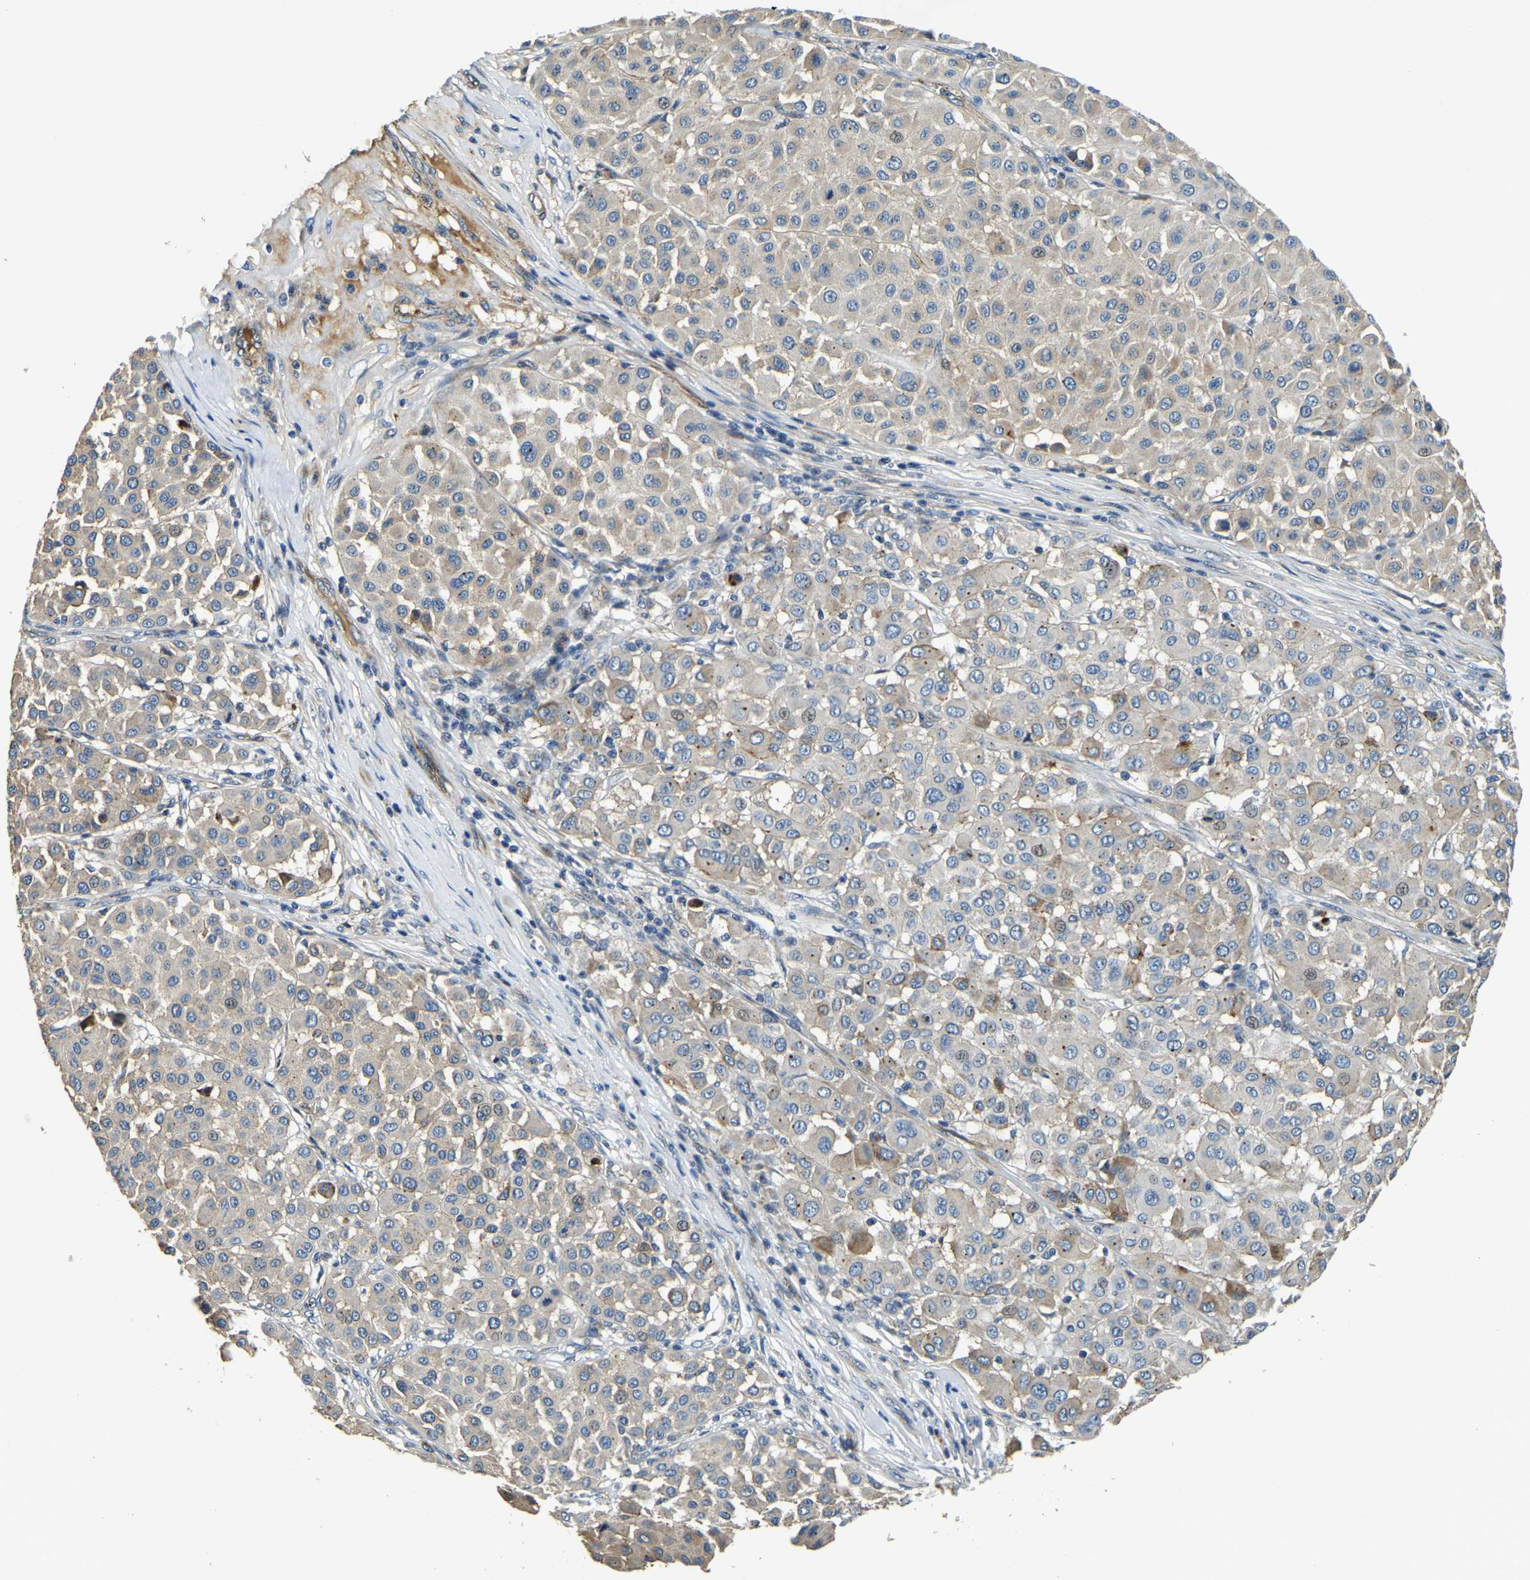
{"staining": {"intensity": "moderate", "quantity": "<25%", "location": "cytoplasmic/membranous"}, "tissue": "melanoma", "cell_type": "Tumor cells", "image_type": "cancer", "snomed": [{"axis": "morphology", "description": "Malignant melanoma, Metastatic site"}, {"axis": "topography", "description": "Soft tissue"}], "caption": "A histopathology image of malignant melanoma (metastatic site) stained for a protein demonstrates moderate cytoplasmic/membranous brown staining in tumor cells. (IHC, brightfield microscopy, high magnification).", "gene": "RNF39", "patient": {"sex": "male", "age": 41}}